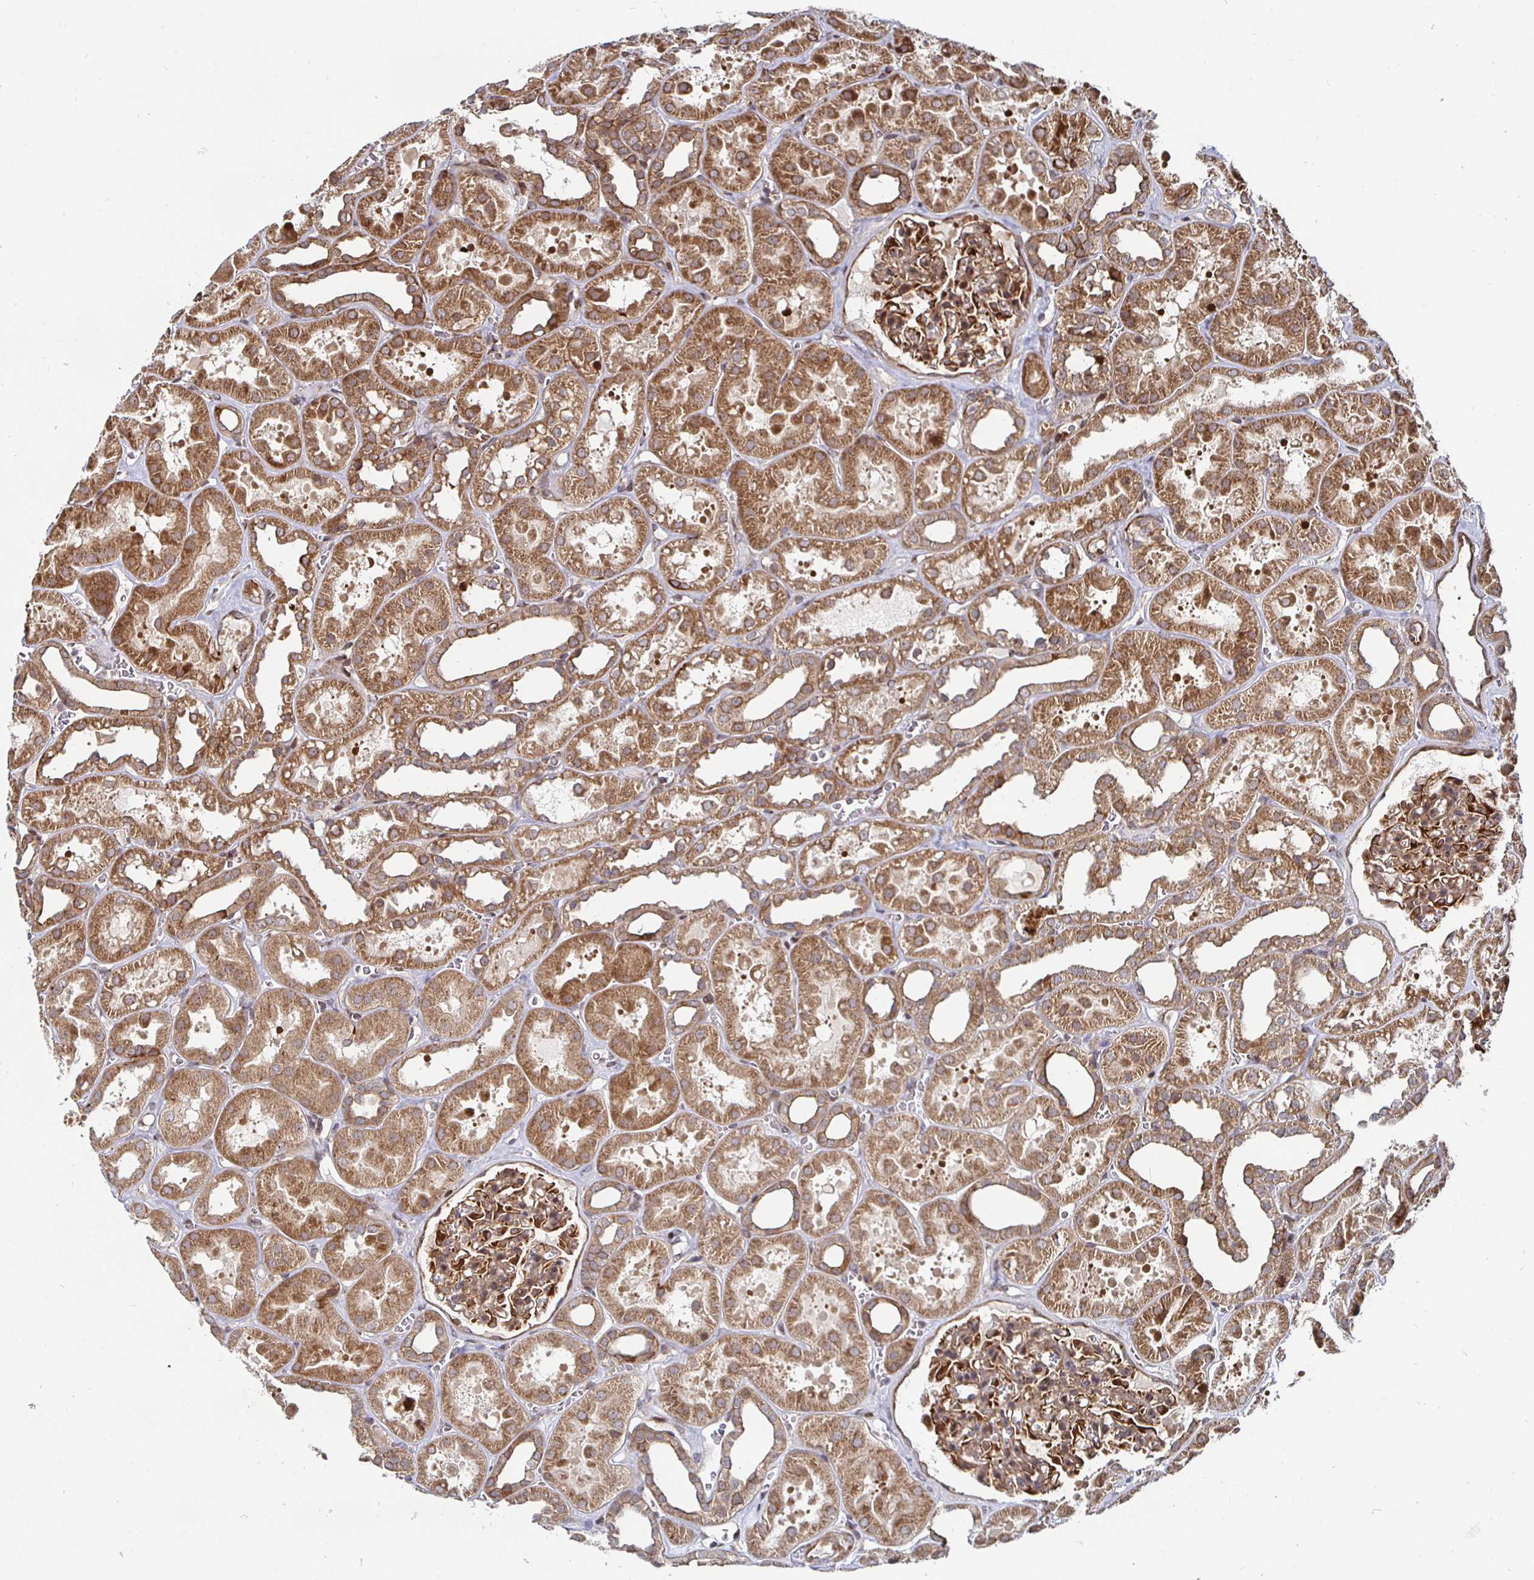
{"staining": {"intensity": "moderate", "quantity": ">75%", "location": "cytoplasmic/membranous"}, "tissue": "kidney", "cell_type": "Cells in glomeruli", "image_type": "normal", "snomed": [{"axis": "morphology", "description": "Normal tissue, NOS"}, {"axis": "topography", "description": "Kidney"}], "caption": "Moderate cytoplasmic/membranous positivity for a protein is appreciated in about >75% of cells in glomeruli of normal kidney using immunohistochemistry.", "gene": "TBKBP1", "patient": {"sex": "female", "age": 41}}